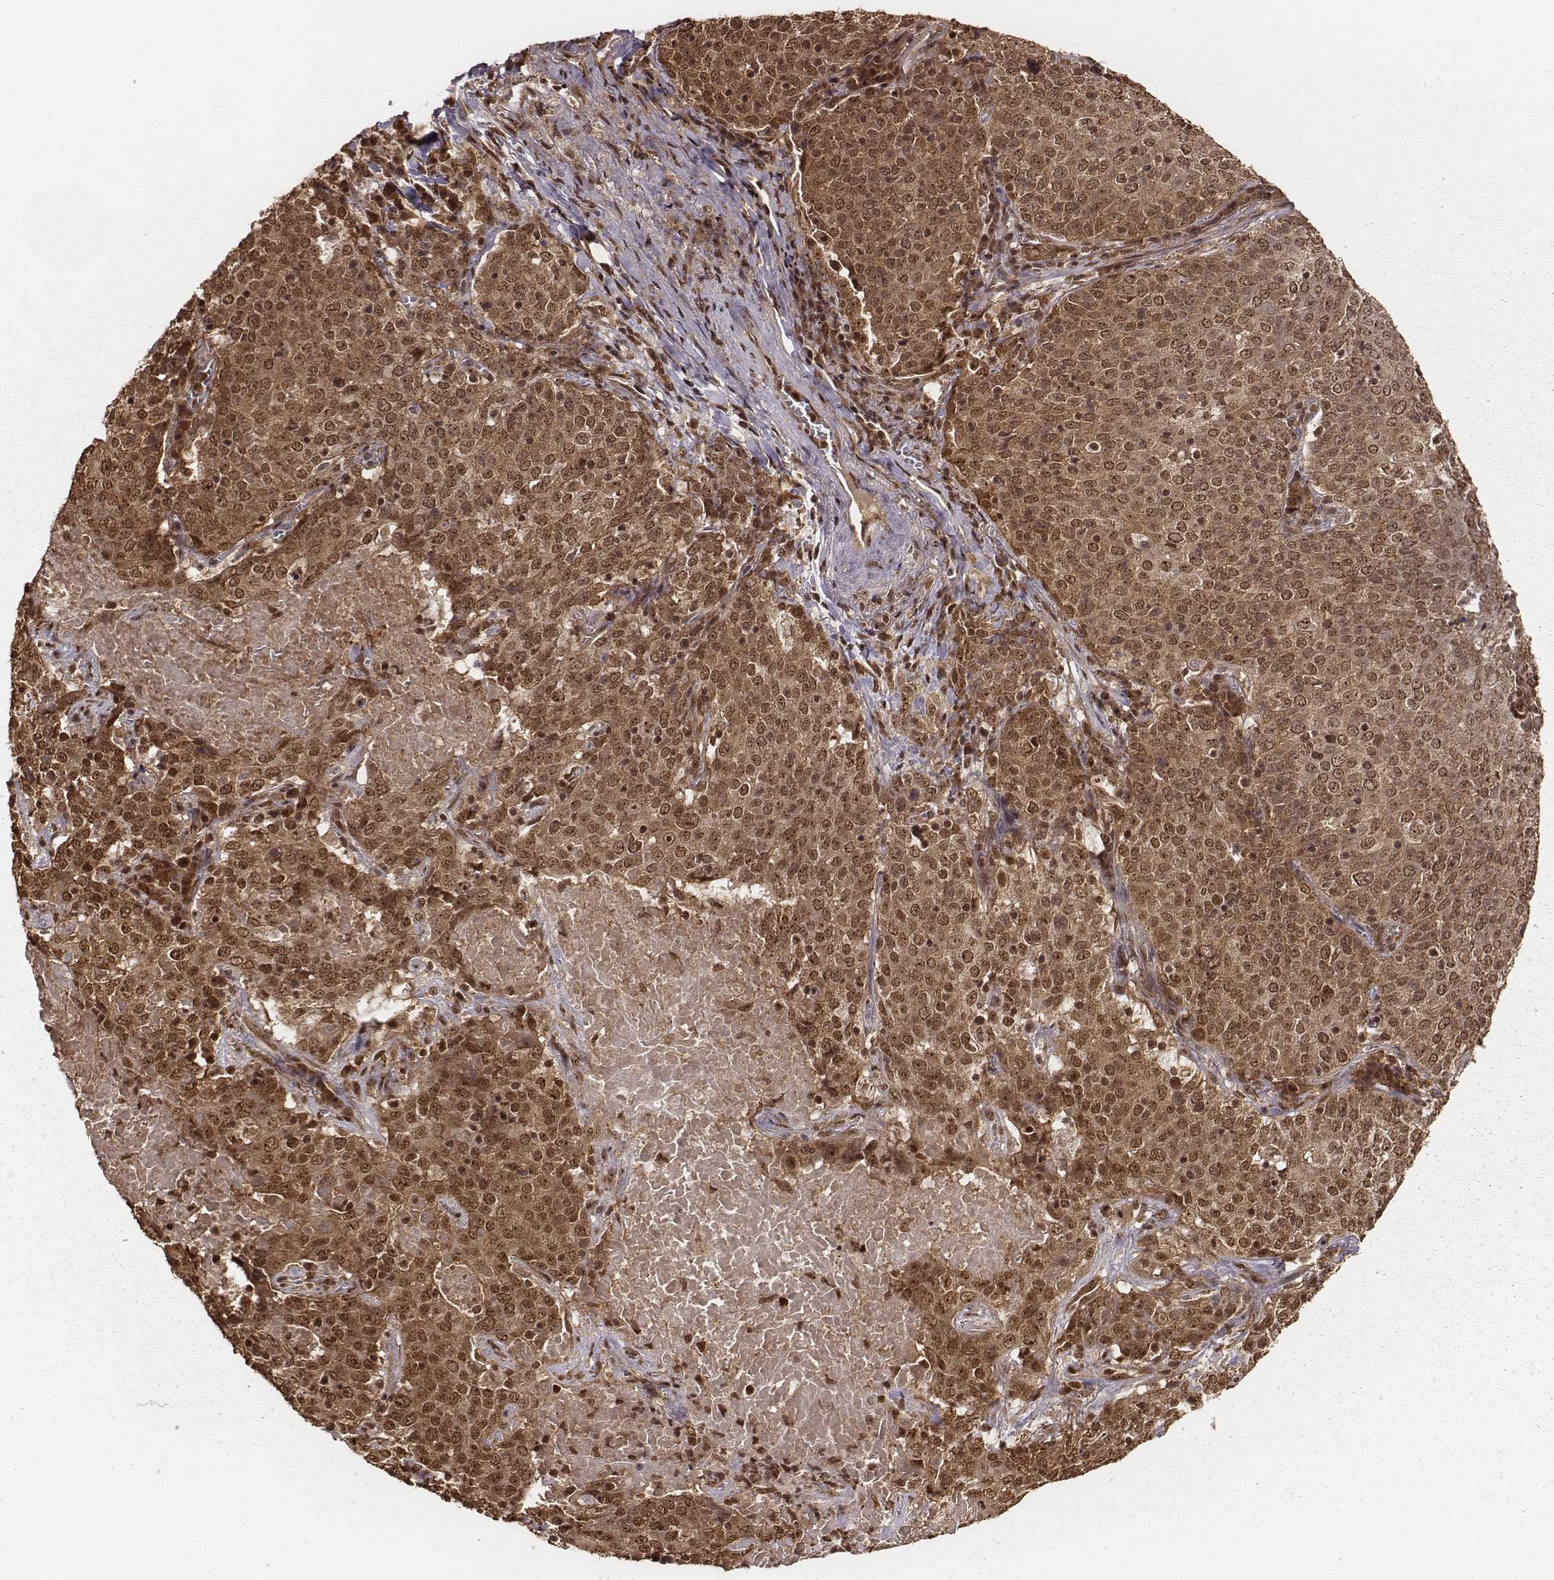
{"staining": {"intensity": "moderate", "quantity": ">75%", "location": "cytoplasmic/membranous,nuclear"}, "tissue": "lung cancer", "cell_type": "Tumor cells", "image_type": "cancer", "snomed": [{"axis": "morphology", "description": "Squamous cell carcinoma, NOS"}, {"axis": "topography", "description": "Lung"}], "caption": "This photomicrograph reveals squamous cell carcinoma (lung) stained with immunohistochemistry to label a protein in brown. The cytoplasmic/membranous and nuclear of tumor cells show moderate positivity for the protein. Nuclei are counter-stained blue.", "gene": "NFX1", "patient": {"sex": "male", "age": 82}}